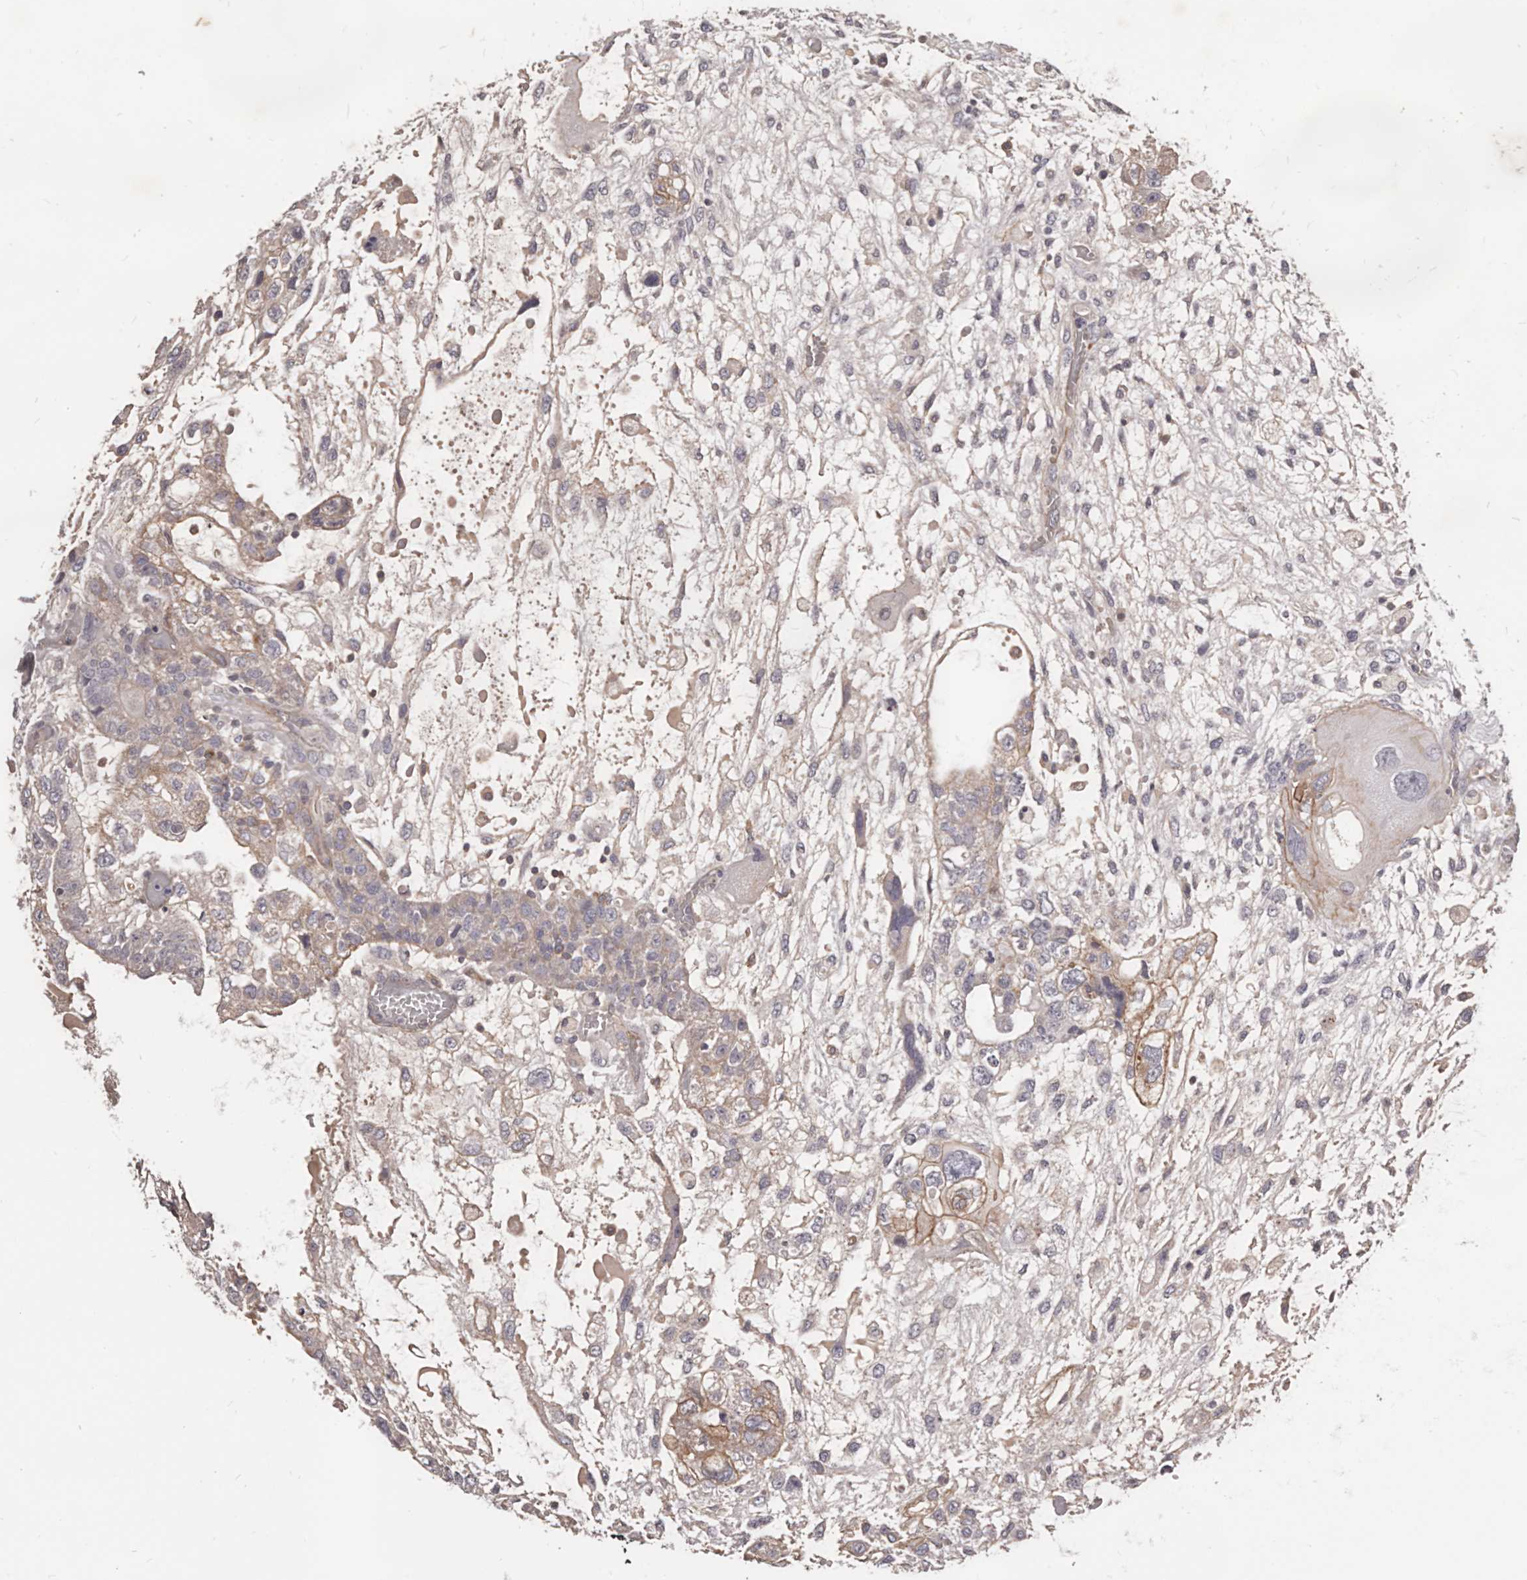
{"staining": {"intensity": "weak", "quantity": "25%-75%", "location": "cytoplasmic/membranous"}, "tissue": "testis cancer", "cell_type": "Tumor cells", "image_type": "cancer", "snomed": [{"axis": "morphology", "description": "Carcinoma, Embryonal, NOS"}, {"axis": "topography", "description": "Testis"}], "caption": "Protein expression analysis of human testis embryonal carcinoma reveals weak cytoplasmic/membranous positivity in approximately 25%-75% of tumor cells.", "gene": "DMRT2", "patient": {"sex": "male", "age": 36}}